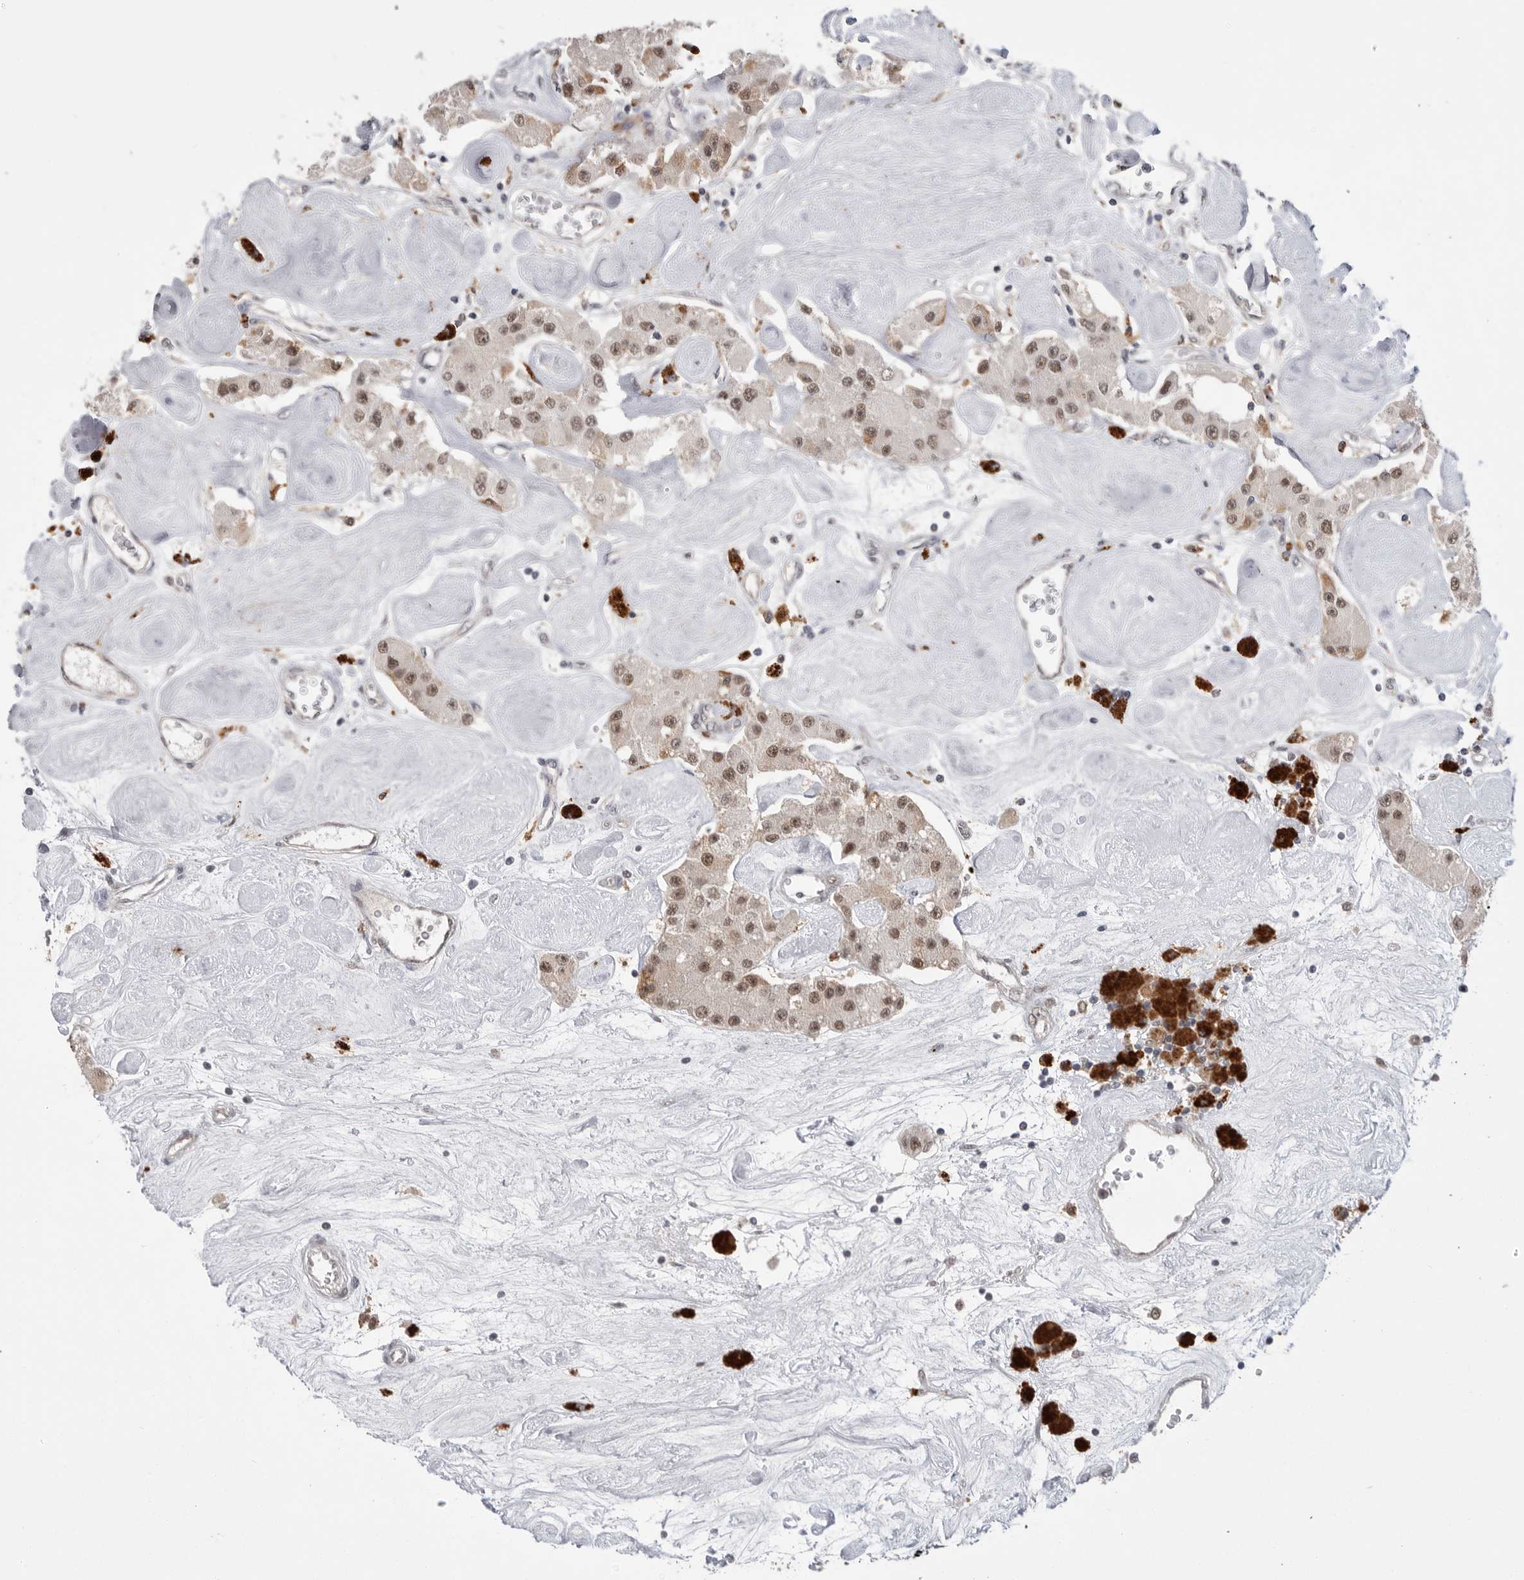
{"staining": {"intensity": "moderate", "quantity": ">75%", "location": "nuclear"}, "tissue": "carcinoid", "cell_type": "Tumor cells", "image_type": "cancer", "snomed": [{"axis": "morphology", "description": "Carcinoid, malignant, NOS"}, {"axis": "topography", "description": "Pancreas"}], "caption": "Immunohistochemistry of human carcinoid exhibits medium levels of moderate nuclear staining in approximately >75% of tumor cells.", "gene": "BCLAF3", "patient": {"sex": "male", "age": 41}}